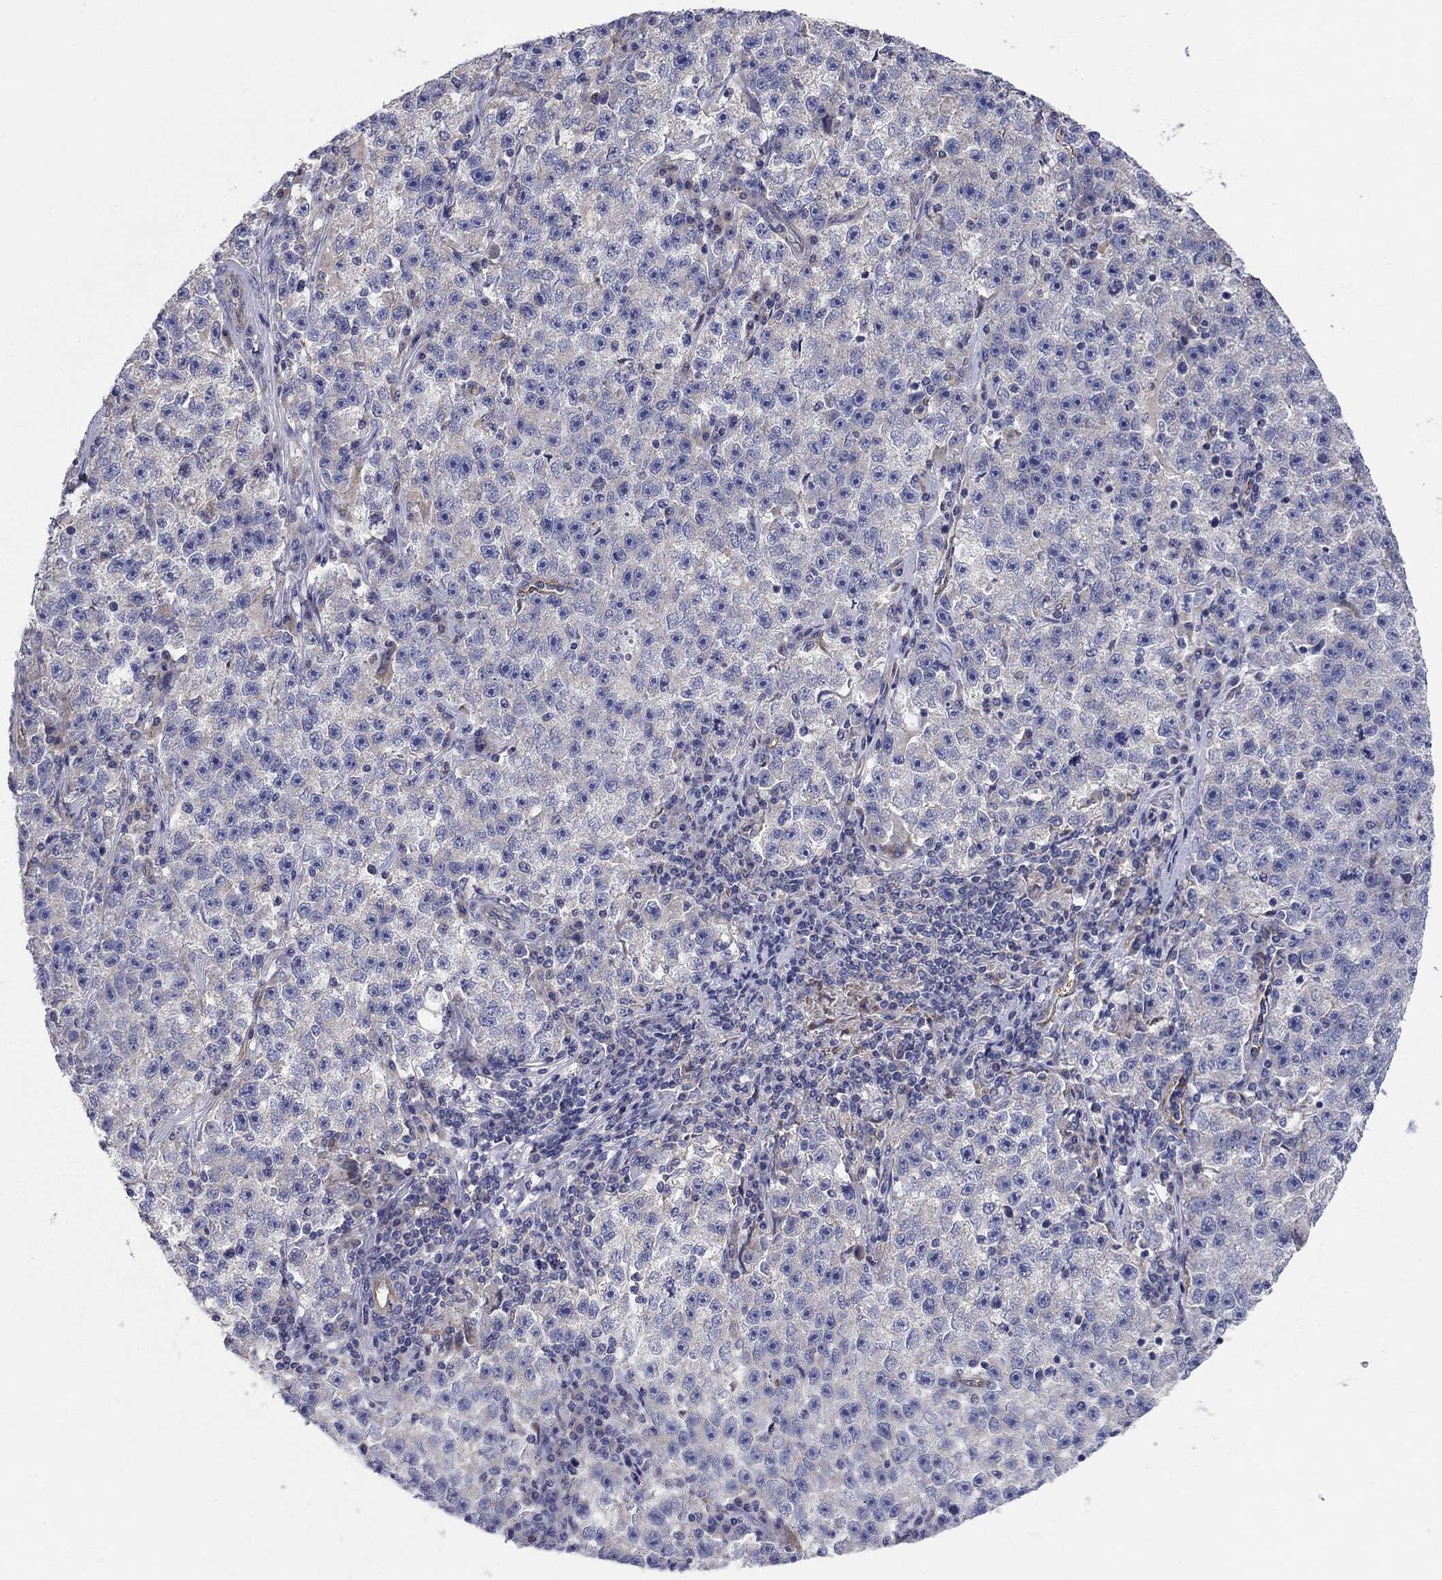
{"staining": {"intensity": "negative", "quantity": "none", "location": "none"}, "tissue": "testis cancer", "cell_type": "Tumor cells", "image_type": "cancer", "snomed": [{"axis": "morphology", "description": "Seminoma, NOS"}, {"axis": "topography", "description": "Testis"}], "caption": "High power microscopy image of an immunohistochemistry (IHC) photomicrograph of testis seminoma, revealing no significant positivity in tumor cells.", "gene": "EMP2", "patient": {"sex": "male", "age": 22}}